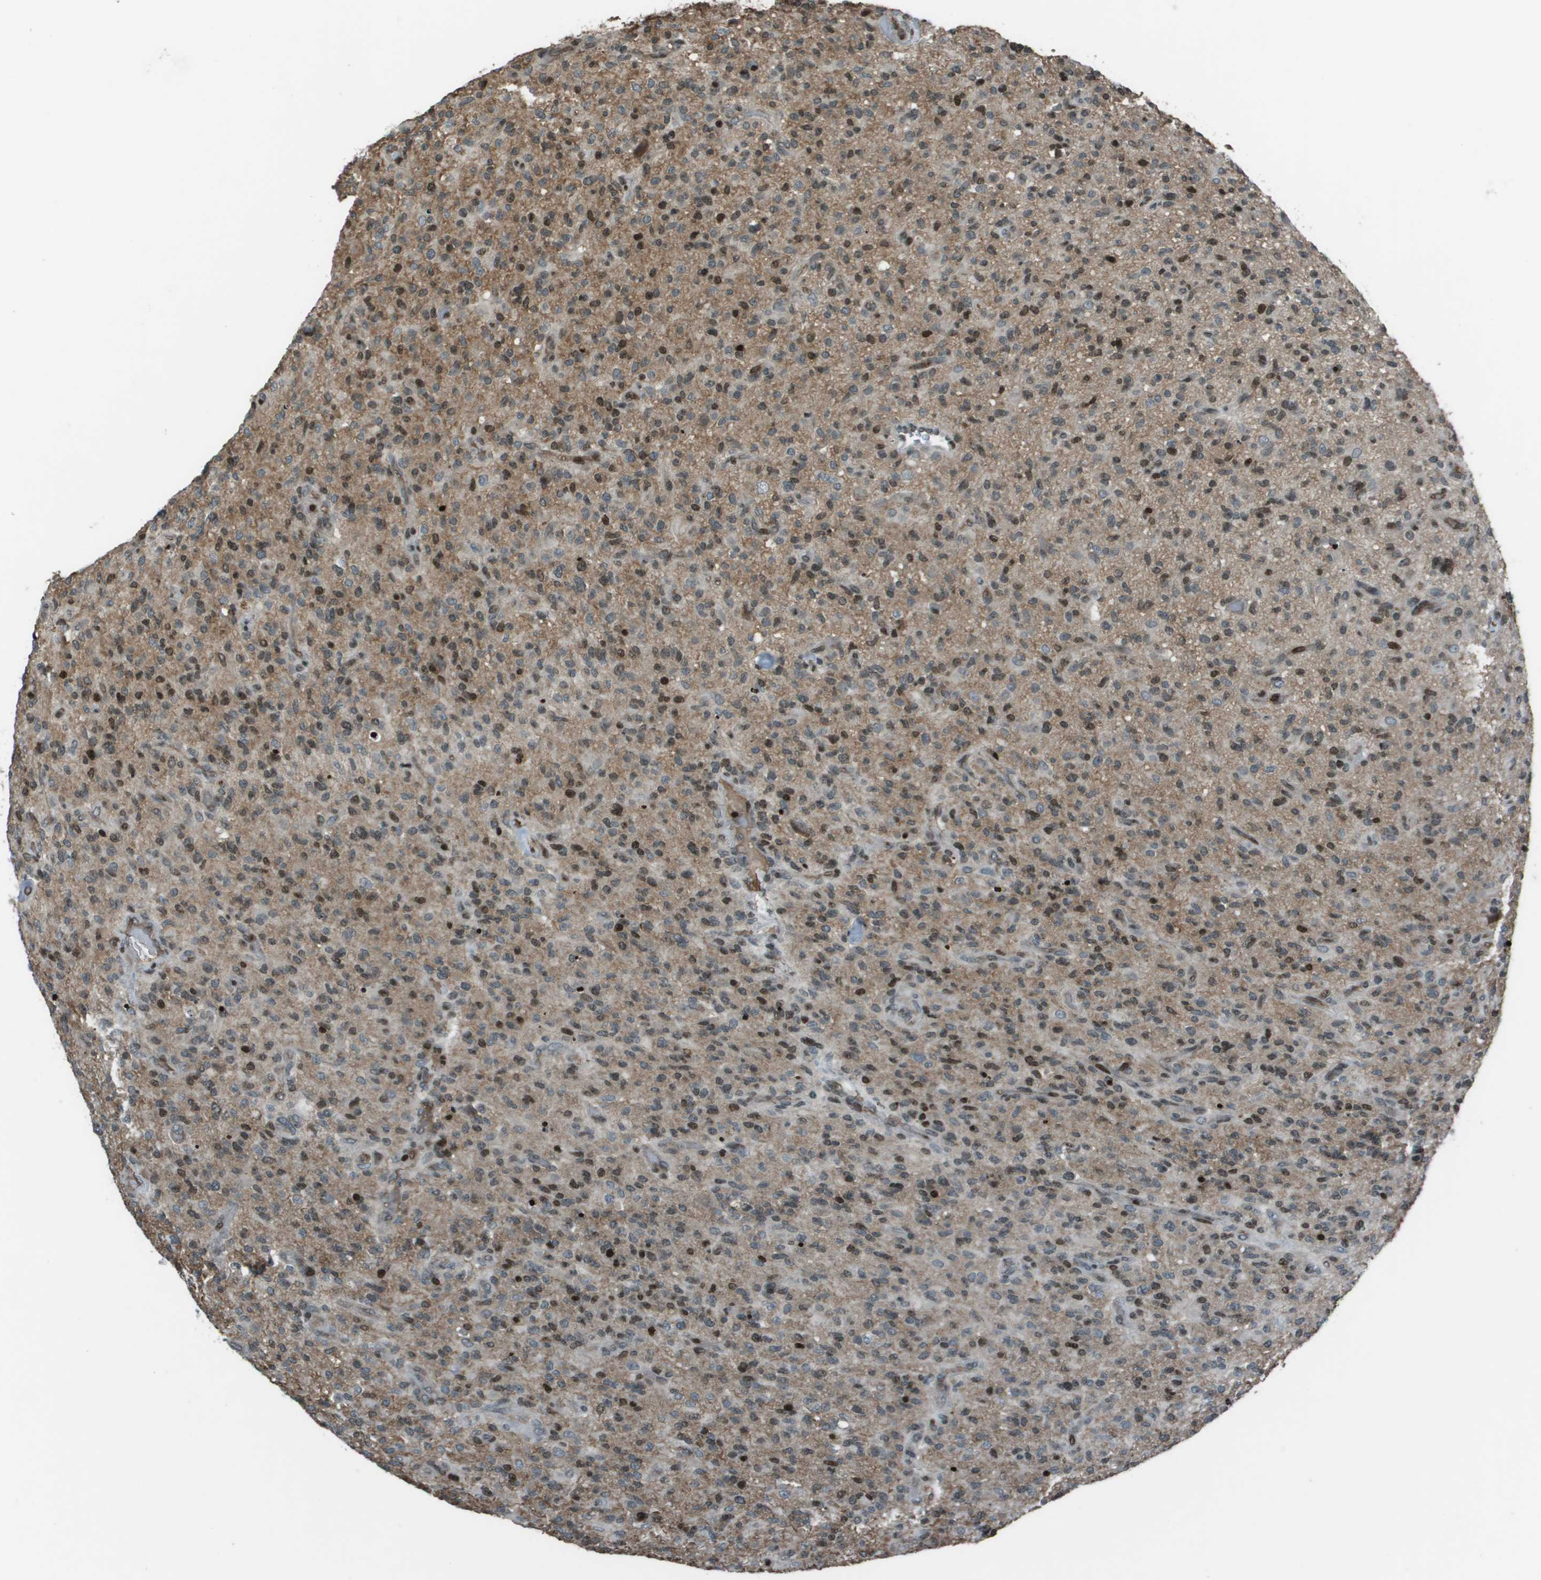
{"staining": {"intensity": "negative", "quantity": "none", "location": "none"}, "tissue": "glioma", "cell_type": "Tumor cells", "image_type": "cancer", "snomed": [{"axis": "morphology", "description": "Glioma, malignant, High grade"}, {"axis": "topography", "description": "Brain"}], "caption": "High power microscopy histopathology image of an IHC image of glioma, revealing no significant positivity in tumor cells. (Stains: DAB (3,3'-diaminobenzidine) immunohistochemistry with hematoxylin counter stain, Microscopy: brightfield microscopy at high magnification).", "gene": "CXCL12", "patient": {"sex": "male", "age": 71}}